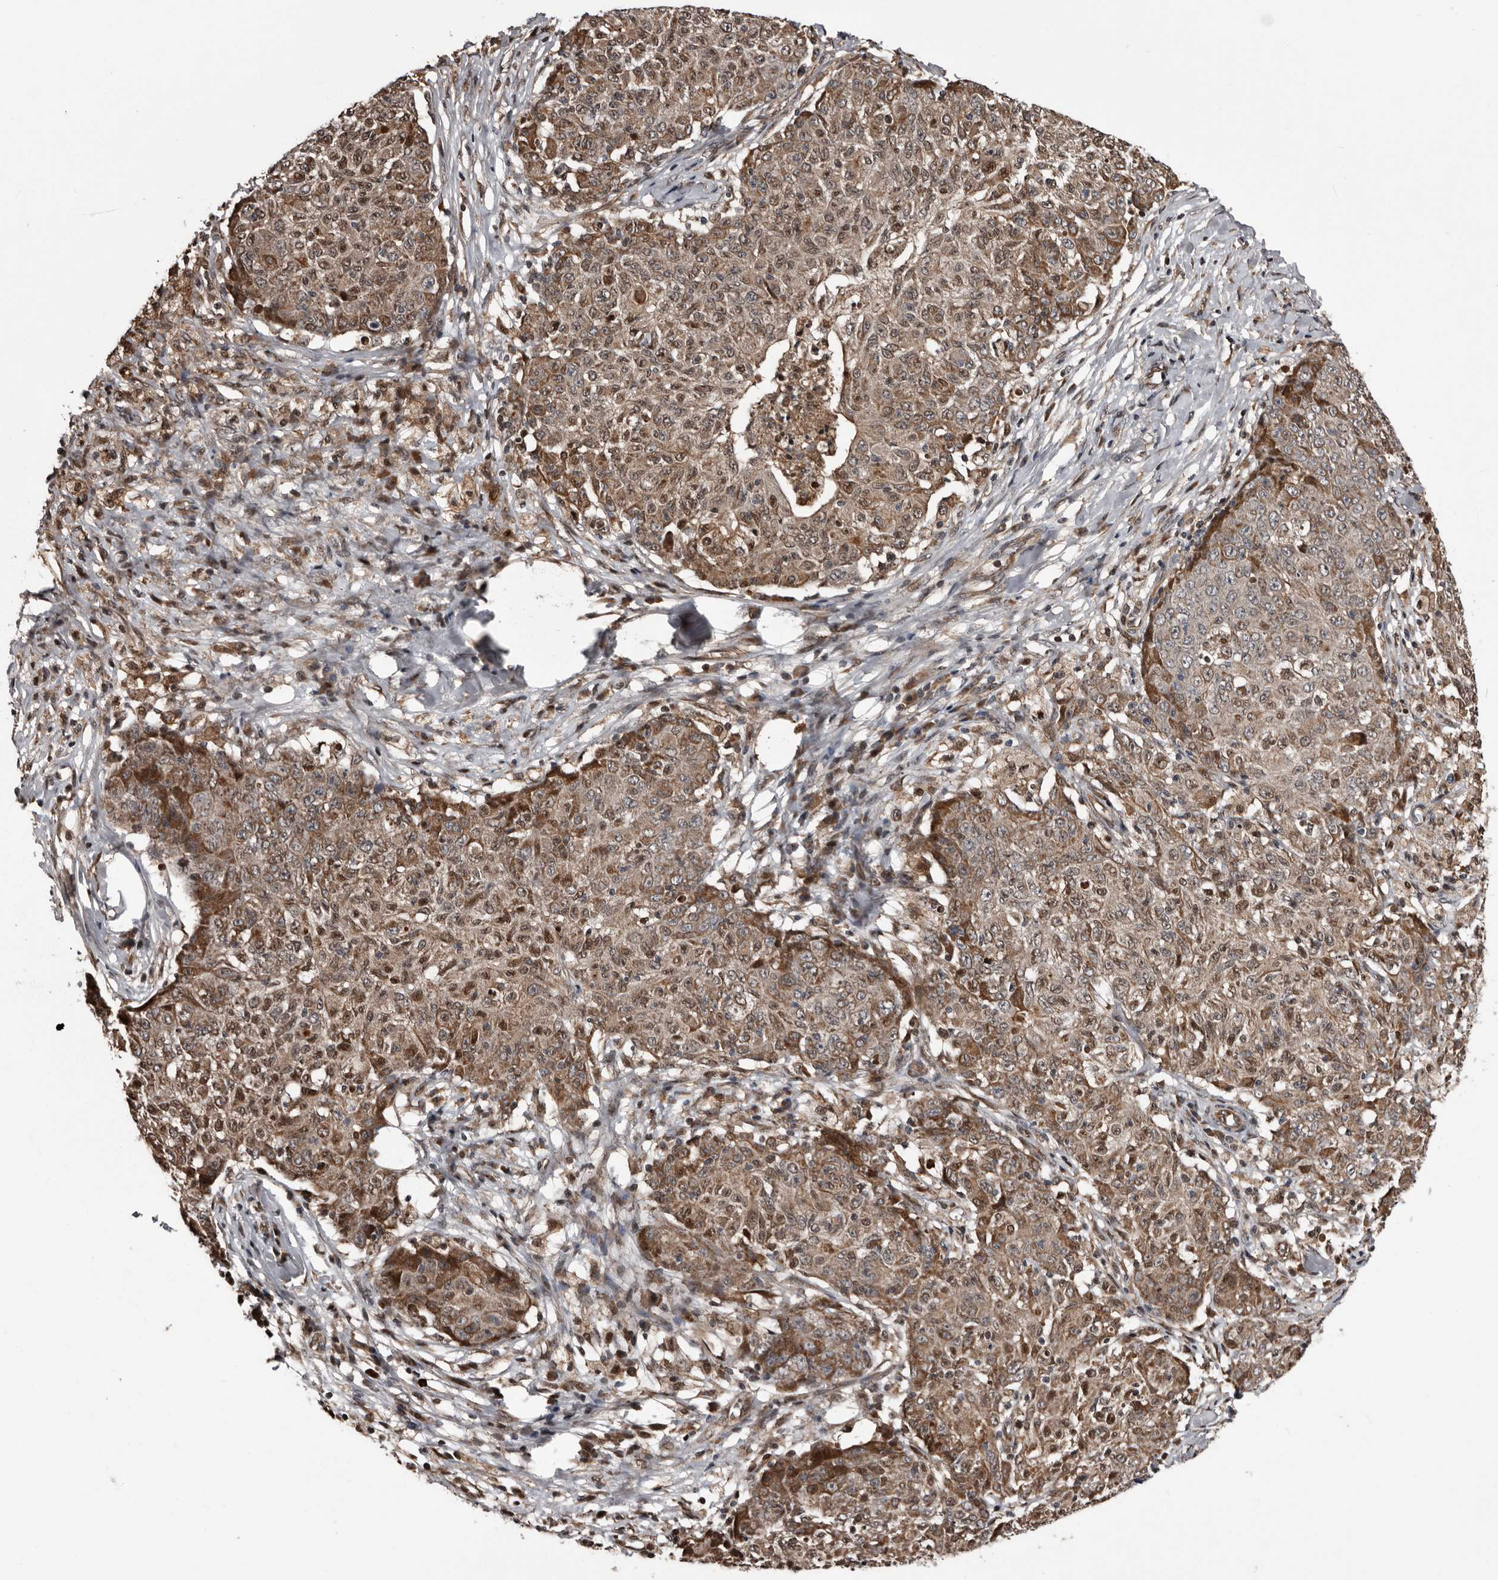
{"staining": {"intensity": "moderate", "quantity": ">75%", "location": "cytoplasmic/membranous,nuclear"}, "tissue": "ovarian cancer", "cell_type": "Tumor cells", "image_type": "cancer", "snomed": [{"axis": "morphology", "description": "Carcinoma, endometroid"}, {"axis": "topography", "description": "Ovary"}], "caption": "Protein expression analysis of ovarian cancer exhibits moderate cytoplasmic/membranous and nuclear expression in about >75% of tumor cells. (DAB IHC with brightfield microscopy, high magnification).", "gene": "SERTAD4", "patient": {"sex": "female", "age": 42}}